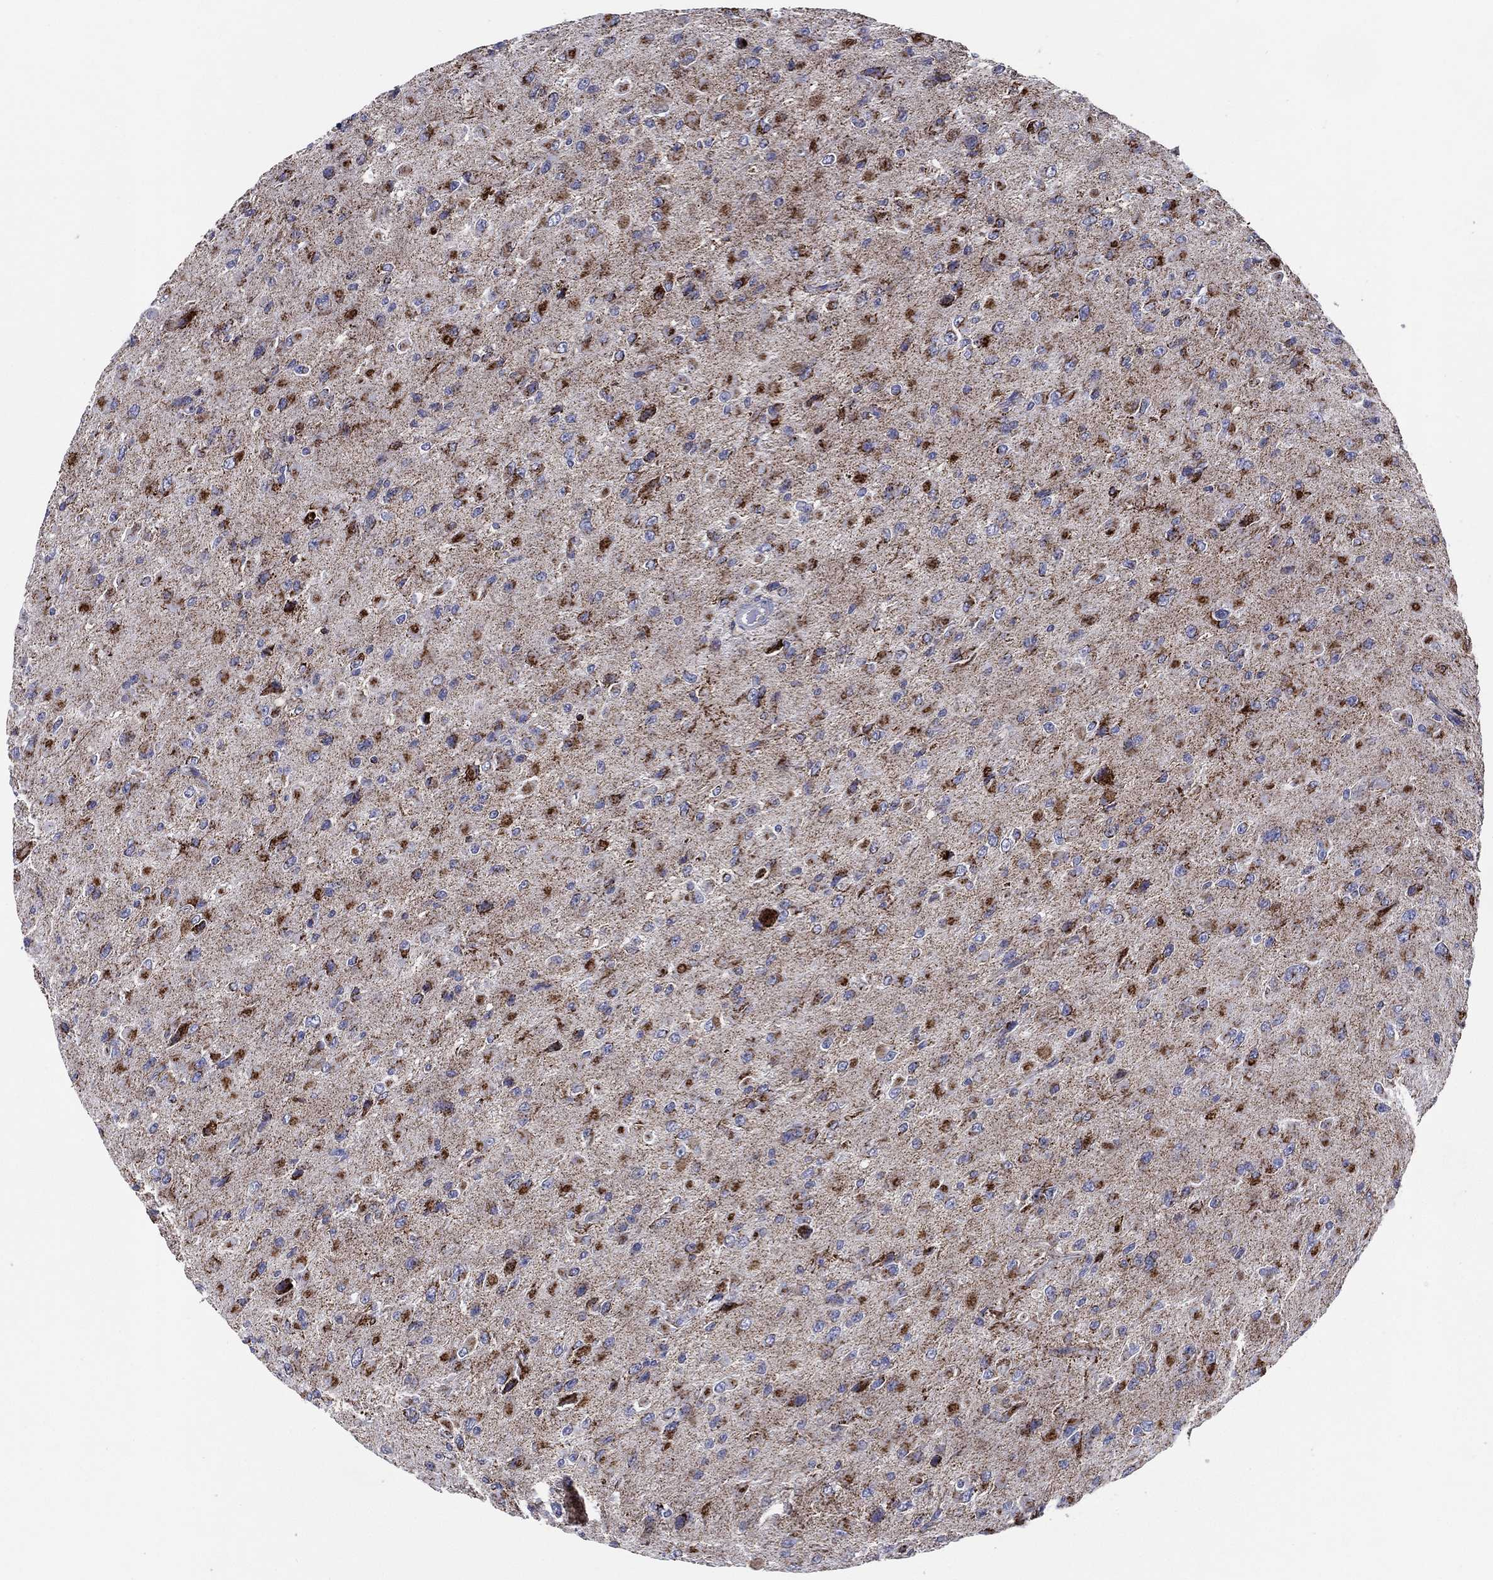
{"staining": {"intensity": "strong", "quantity": "25%-75%", "location": "cytoplasmic/membranous"}, "tissue": "glioma", "cell_type": "Tumor cells", "image_type": "cancer", "snomed": [{"axis": "morphology", "description": "Glioma, malignant, High grade"}, {"axis": "topography", "description": "Cerebral cortex"}], "caption": "The photomicrograph demonstrates a brown stain indicating the presence of a protein in the cytoplasmic/membranous of tumor cells in malignant high-grade glioma.", "gene": "SFXN1", "patient": {"sex": "male", "age": 35}}